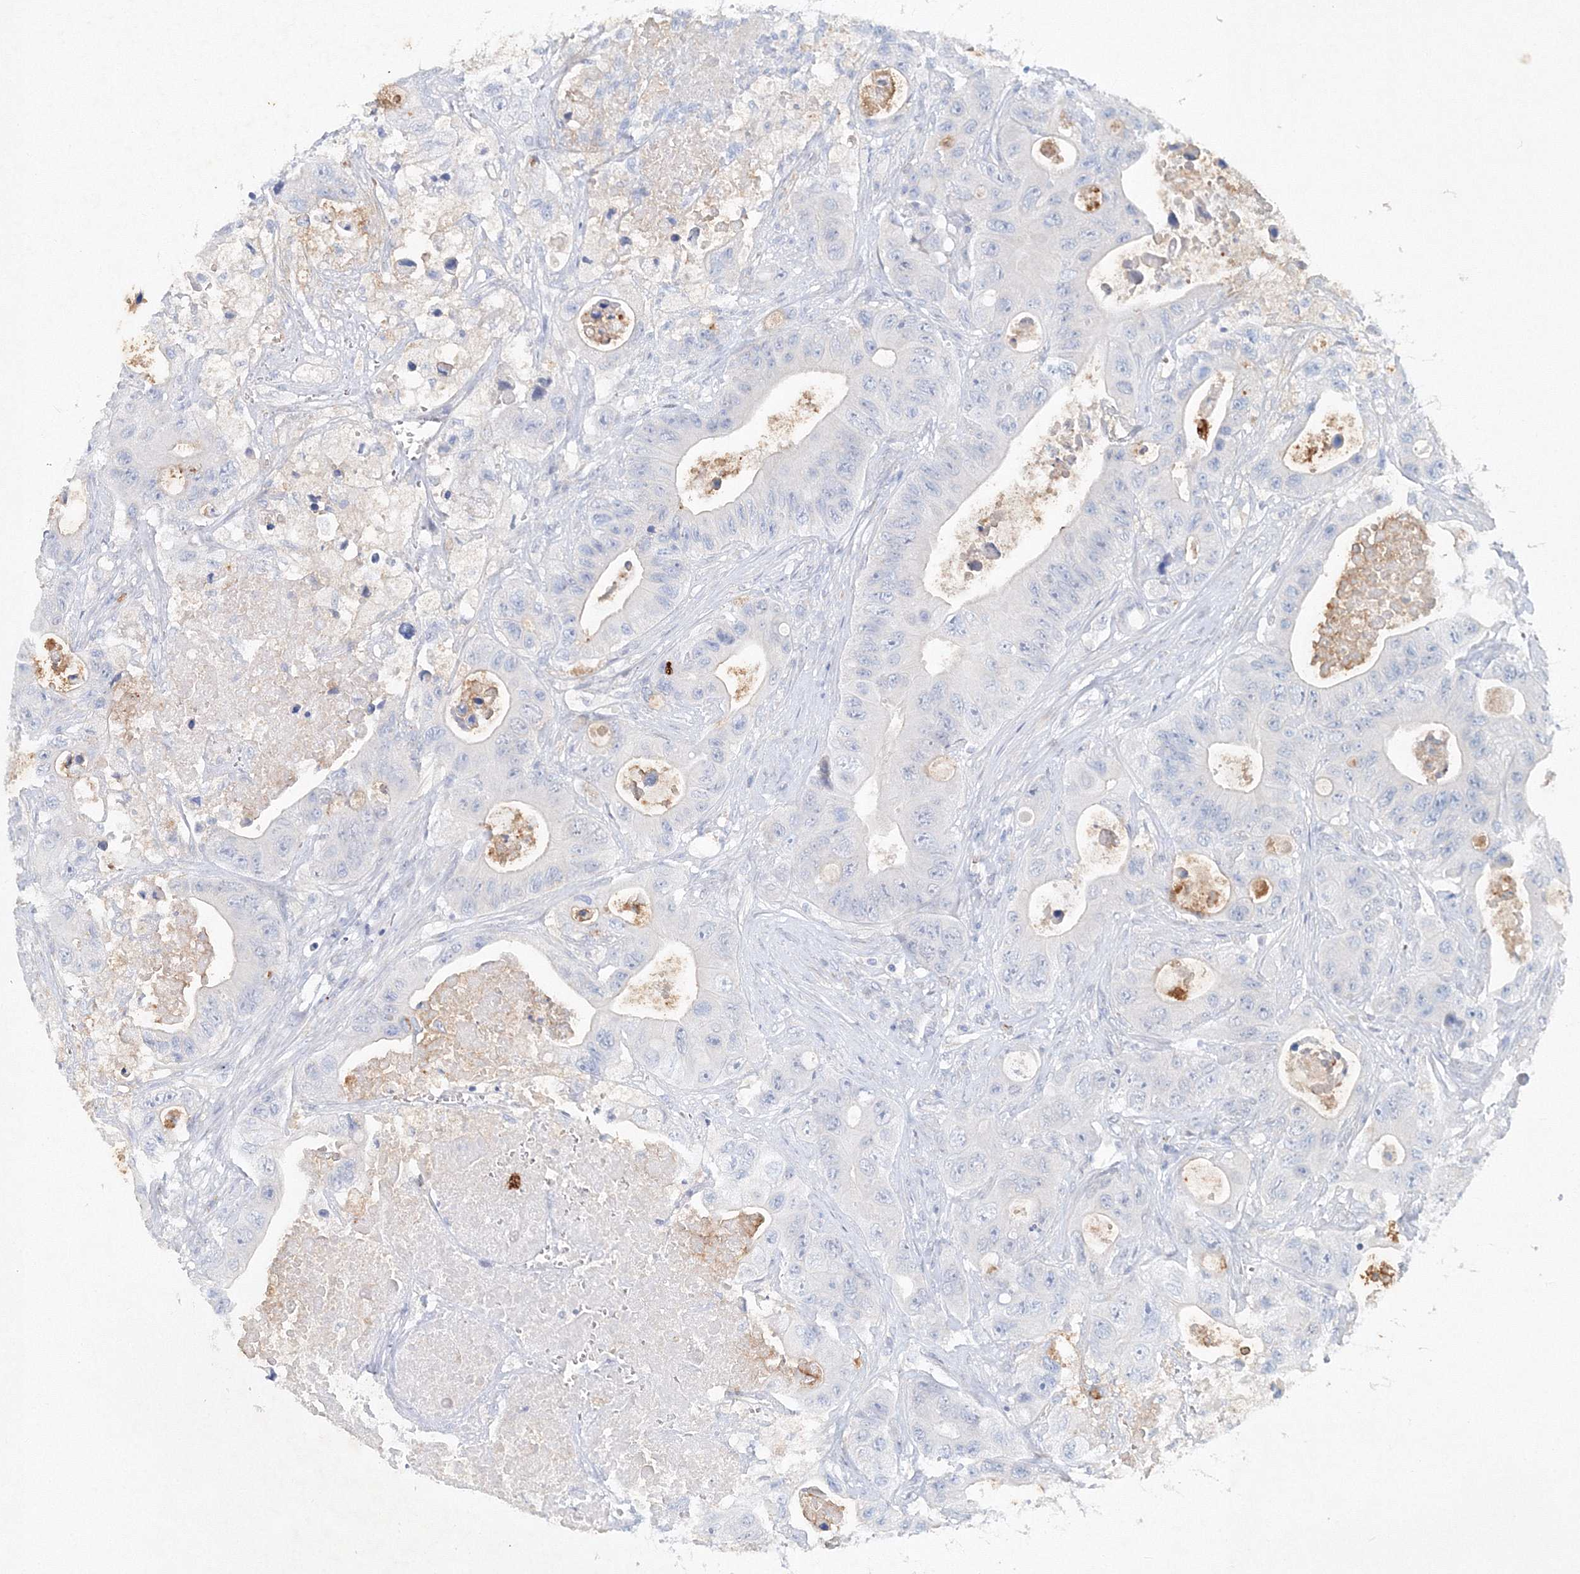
{"staining": {"intensity": "negative", "quantity": "none", "location": "none"}, "tissue": "colorectal cancer", "cell_type": "Tumor cells", "image_type": "cancer", "snomed": [{"axis": "morphology", "description": "Adenocarcinoma, NOS"}, {"axis": "topography", "description": "Colon"}], "caption": "Tumor cells show no significant expression in colorectal cancer (adenocarcinoma).", "gene": "SH3BP5", "patient": {"sex": "female", "age": 46}}